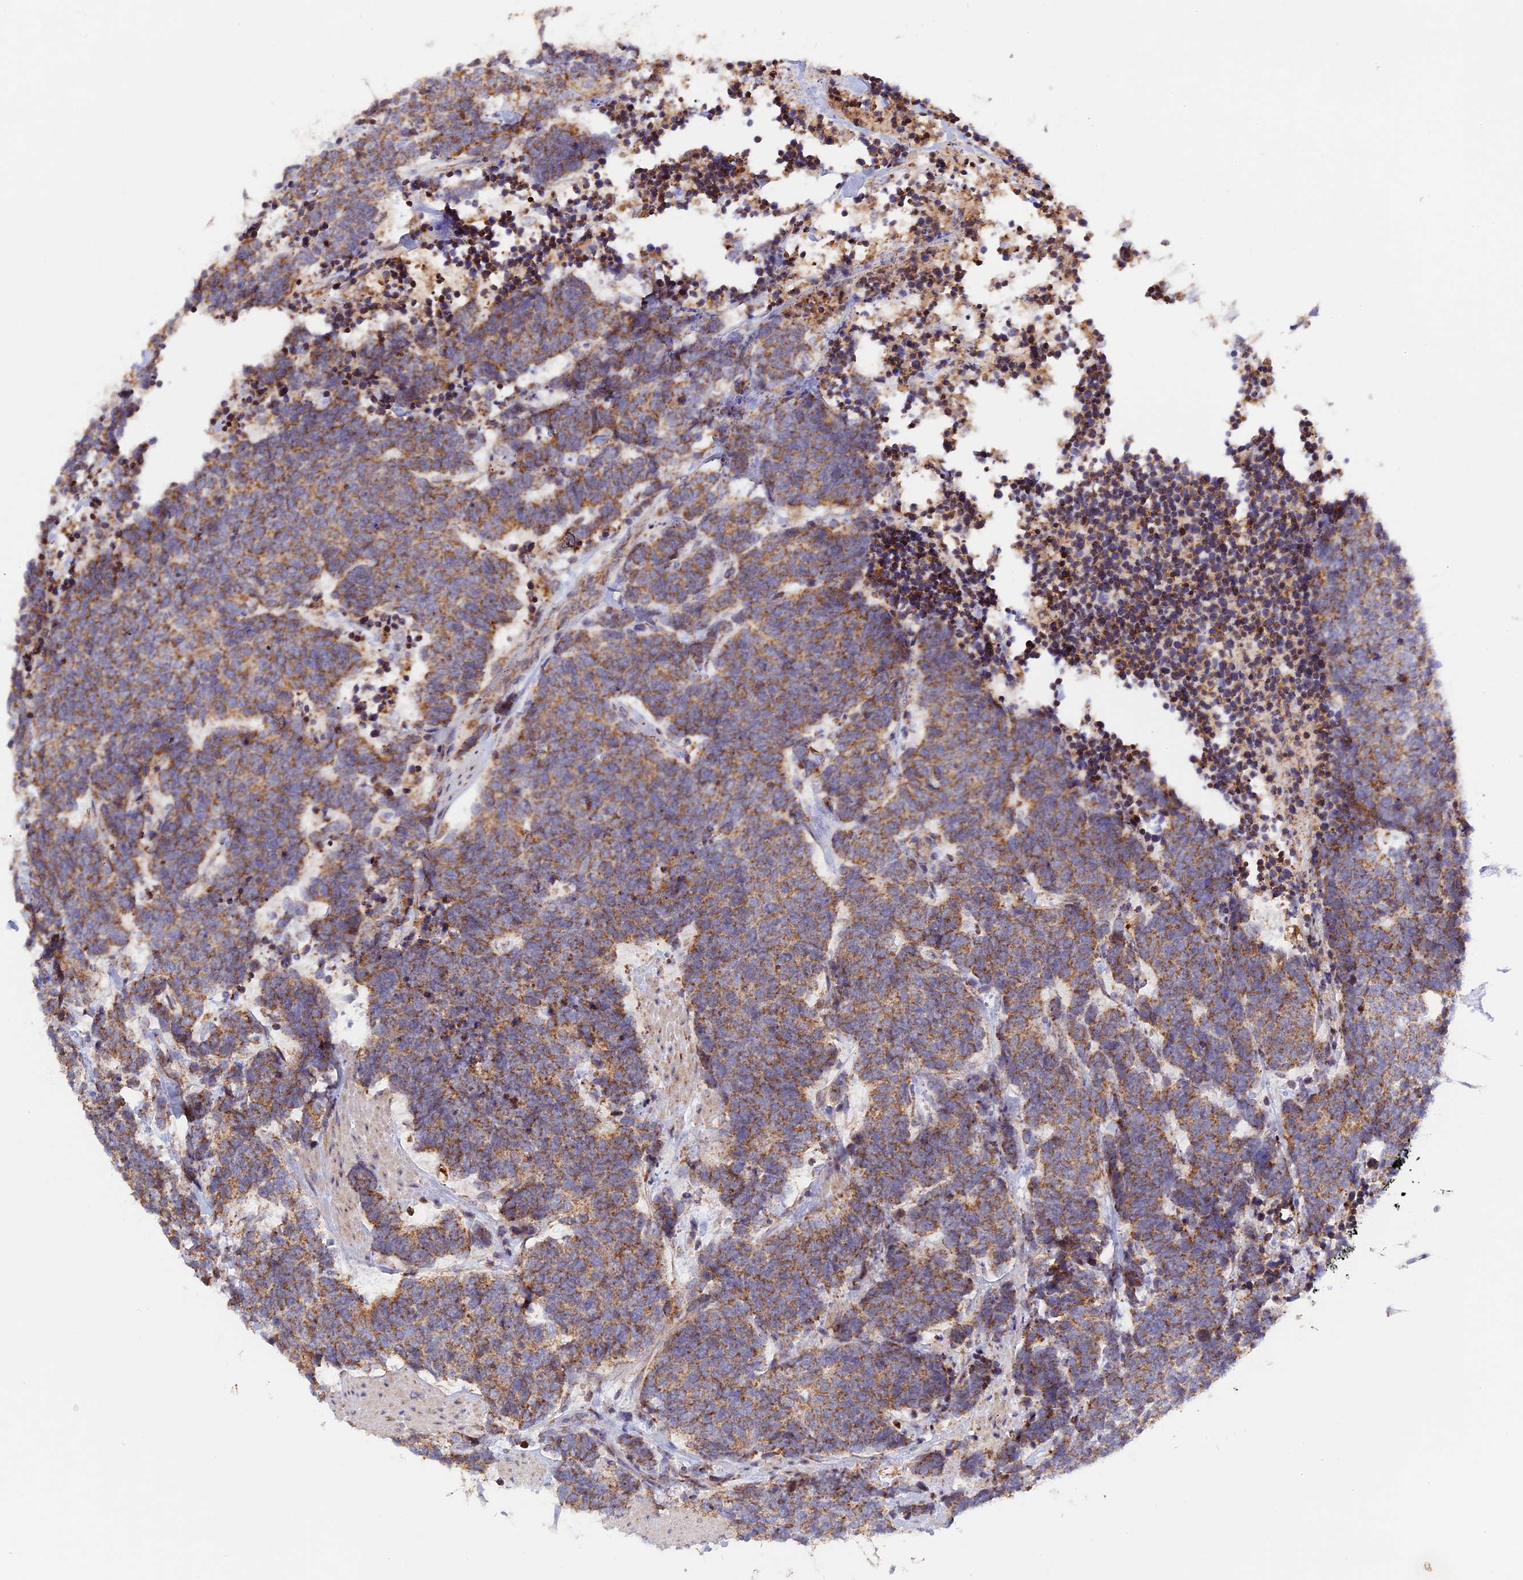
{"staining": {"intensity": "moderate", "quantity": ">75%", "location": "cytoplasmic/membranous"}, "tissue": "carcinoid", "cell_type": "Tumor cells", "image_type": "cancer", "snomed": [{"axis": "morphology", "description": "Carcinoma, NOS"}, {"axis": "morphology", "description": "Carcinoid, malignant, NOS"}, {"axis": "topography", "description": "Urinary bladder"}], "caption": "Protein expression analysis of human carcinoid reveals moderate cytoplasmic/membranous staining in about >75% of tumor cells.", "gene": "MPV17L", "patient": {"sex": "male", "age": 57}}